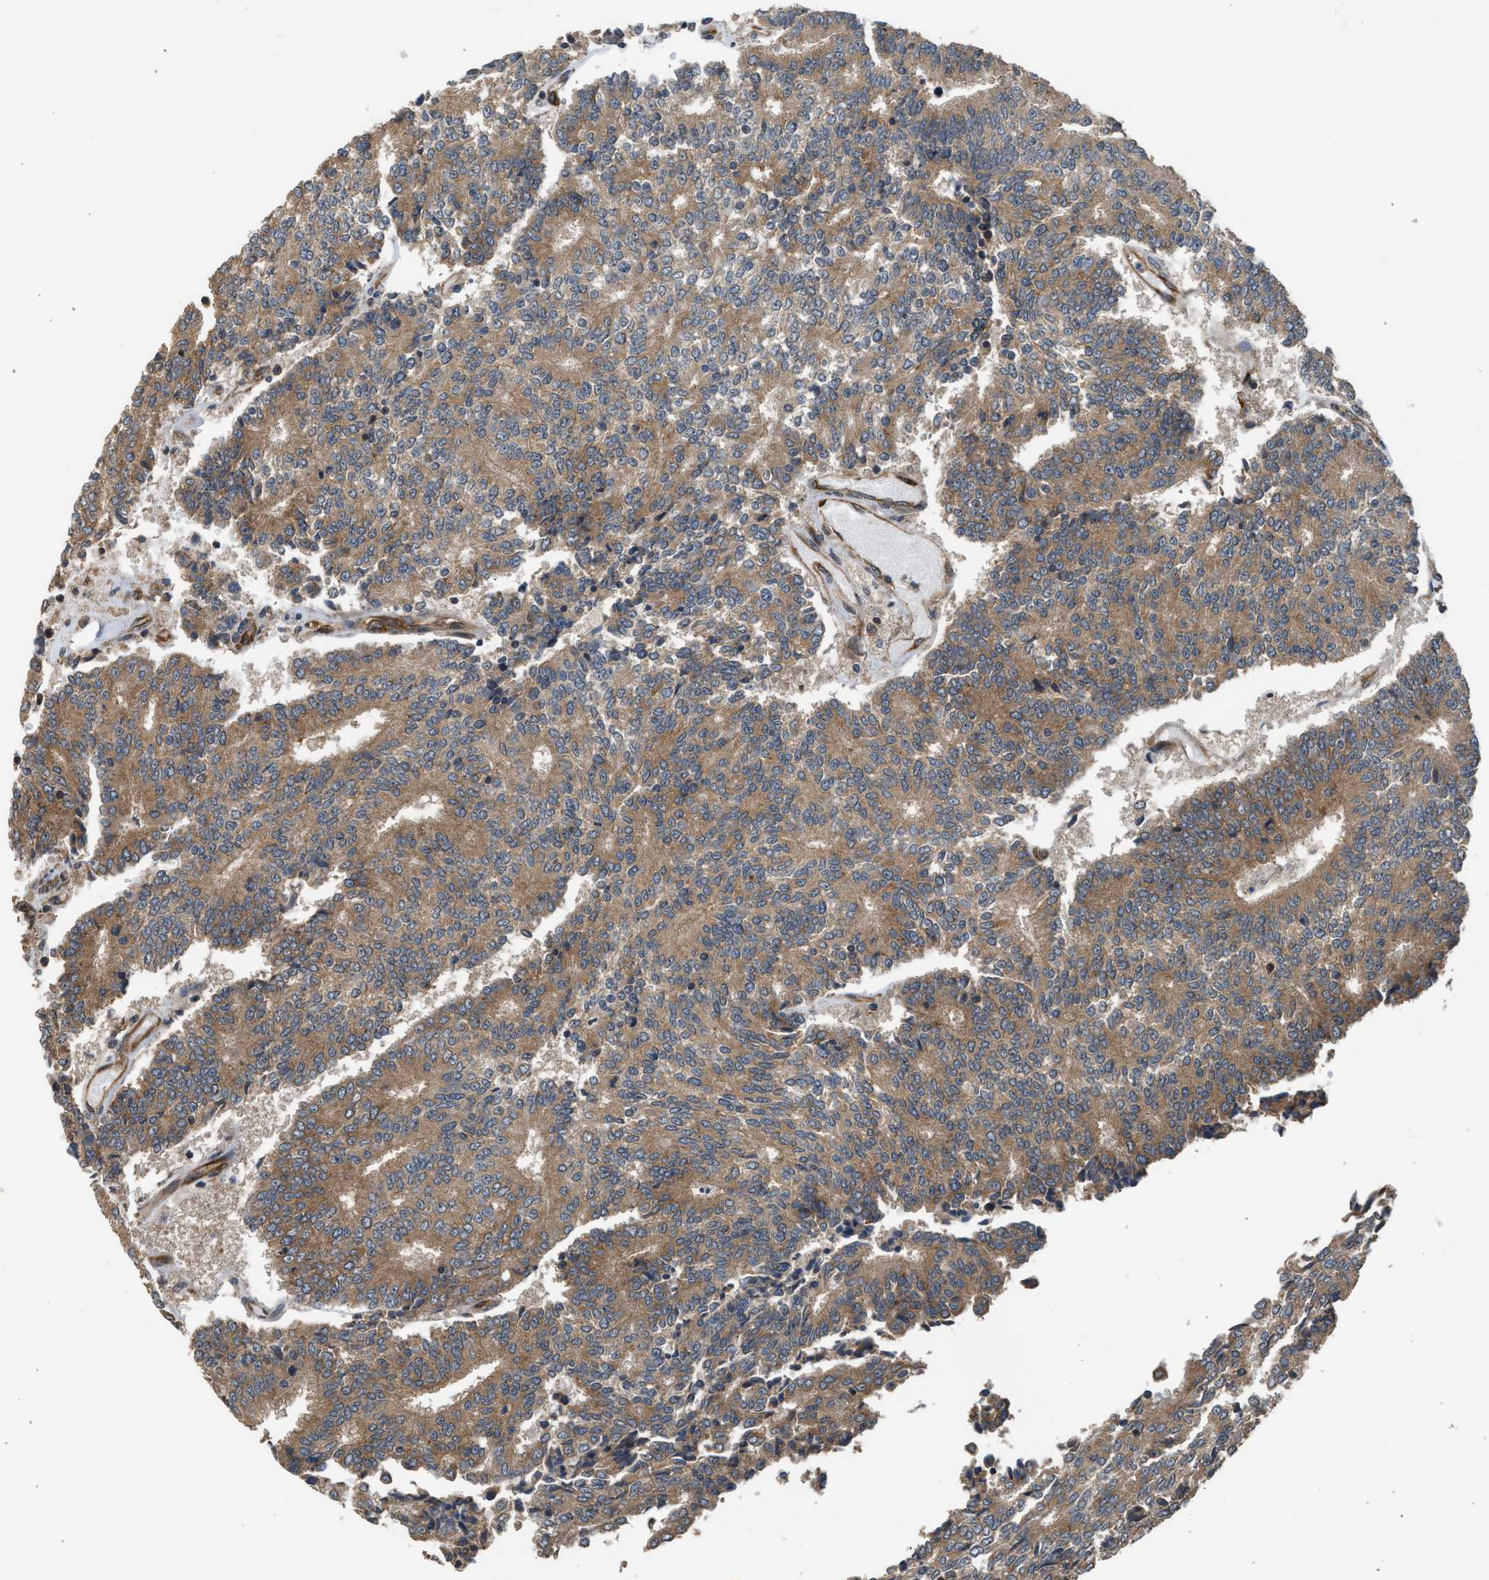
{"staining": {"intensity": "moderate", "quantity": ">75%", "location": "cytoplasmic/membranous"}, "tissue": "prostate cancer", "cell_type": "Tumor cells", "image_type": "cancer", "snomed": [{"axis": "morphology", "description": "Normal tissue, NOS"}, {"axis": "morphology", "description": "Adenocarcinoma, High grade"}, {"axis": "topography", "description": "Prostate"}, {"axis": "topography", "description": "Seminal veicle"}], "caption": "Tumor cells reveal moderate cytoplasmic/membranous staining in approximately >75% of cells in prostate cancer (high-grade adenocarcinoma).", "gene": "HIP1R", "patient": {"sex": "male", "age": 55}}